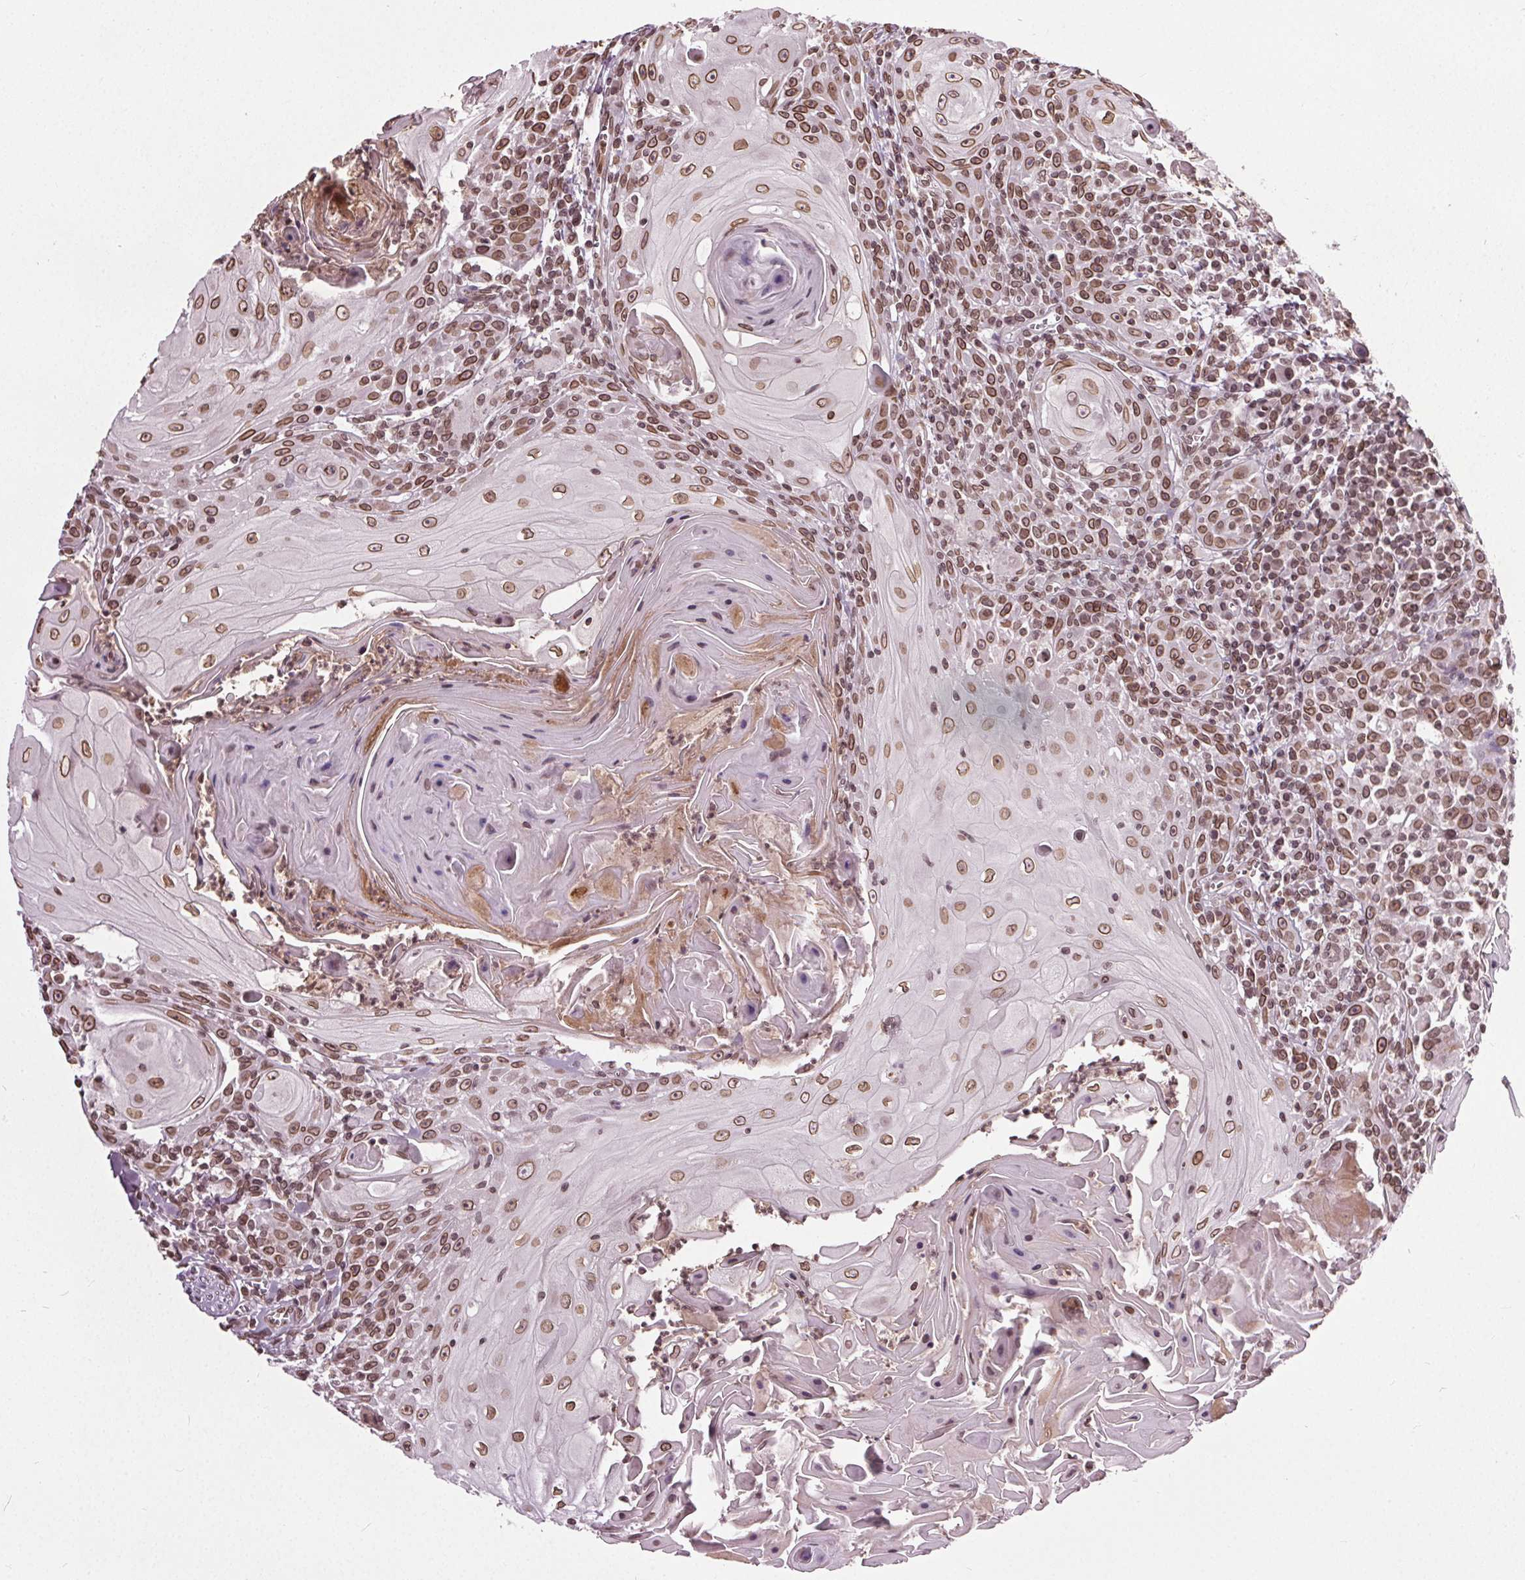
{"staining": {"intensity": "moderate", "quantity": ">75%", "location": "cytoplasmic/membranous,nuclear"}, "tissue": "head and neck cancer", "cell_type": "Tumor cells", "image_type": "cancer", "snomed": [{"axis": "morphology", "description": "Squamous cell carcinoma, NOS"}, {"axis": "topography", "description": "Head-Neck"}], "caption": "Immunohistochemistry (IHC) micrograph of neoplastic tissue: head and neck cancer stained using immunohistochemistry (IHC) displays medium levels of moderate protein expression localized specifically in the cytoplasmic/membranous and nuclear of tumor cells, appearing as a cytoplasmic/membranous and nuclear brown color.", "gene": "TTC39C", "patient": {"sex": "male", "age": 52}}